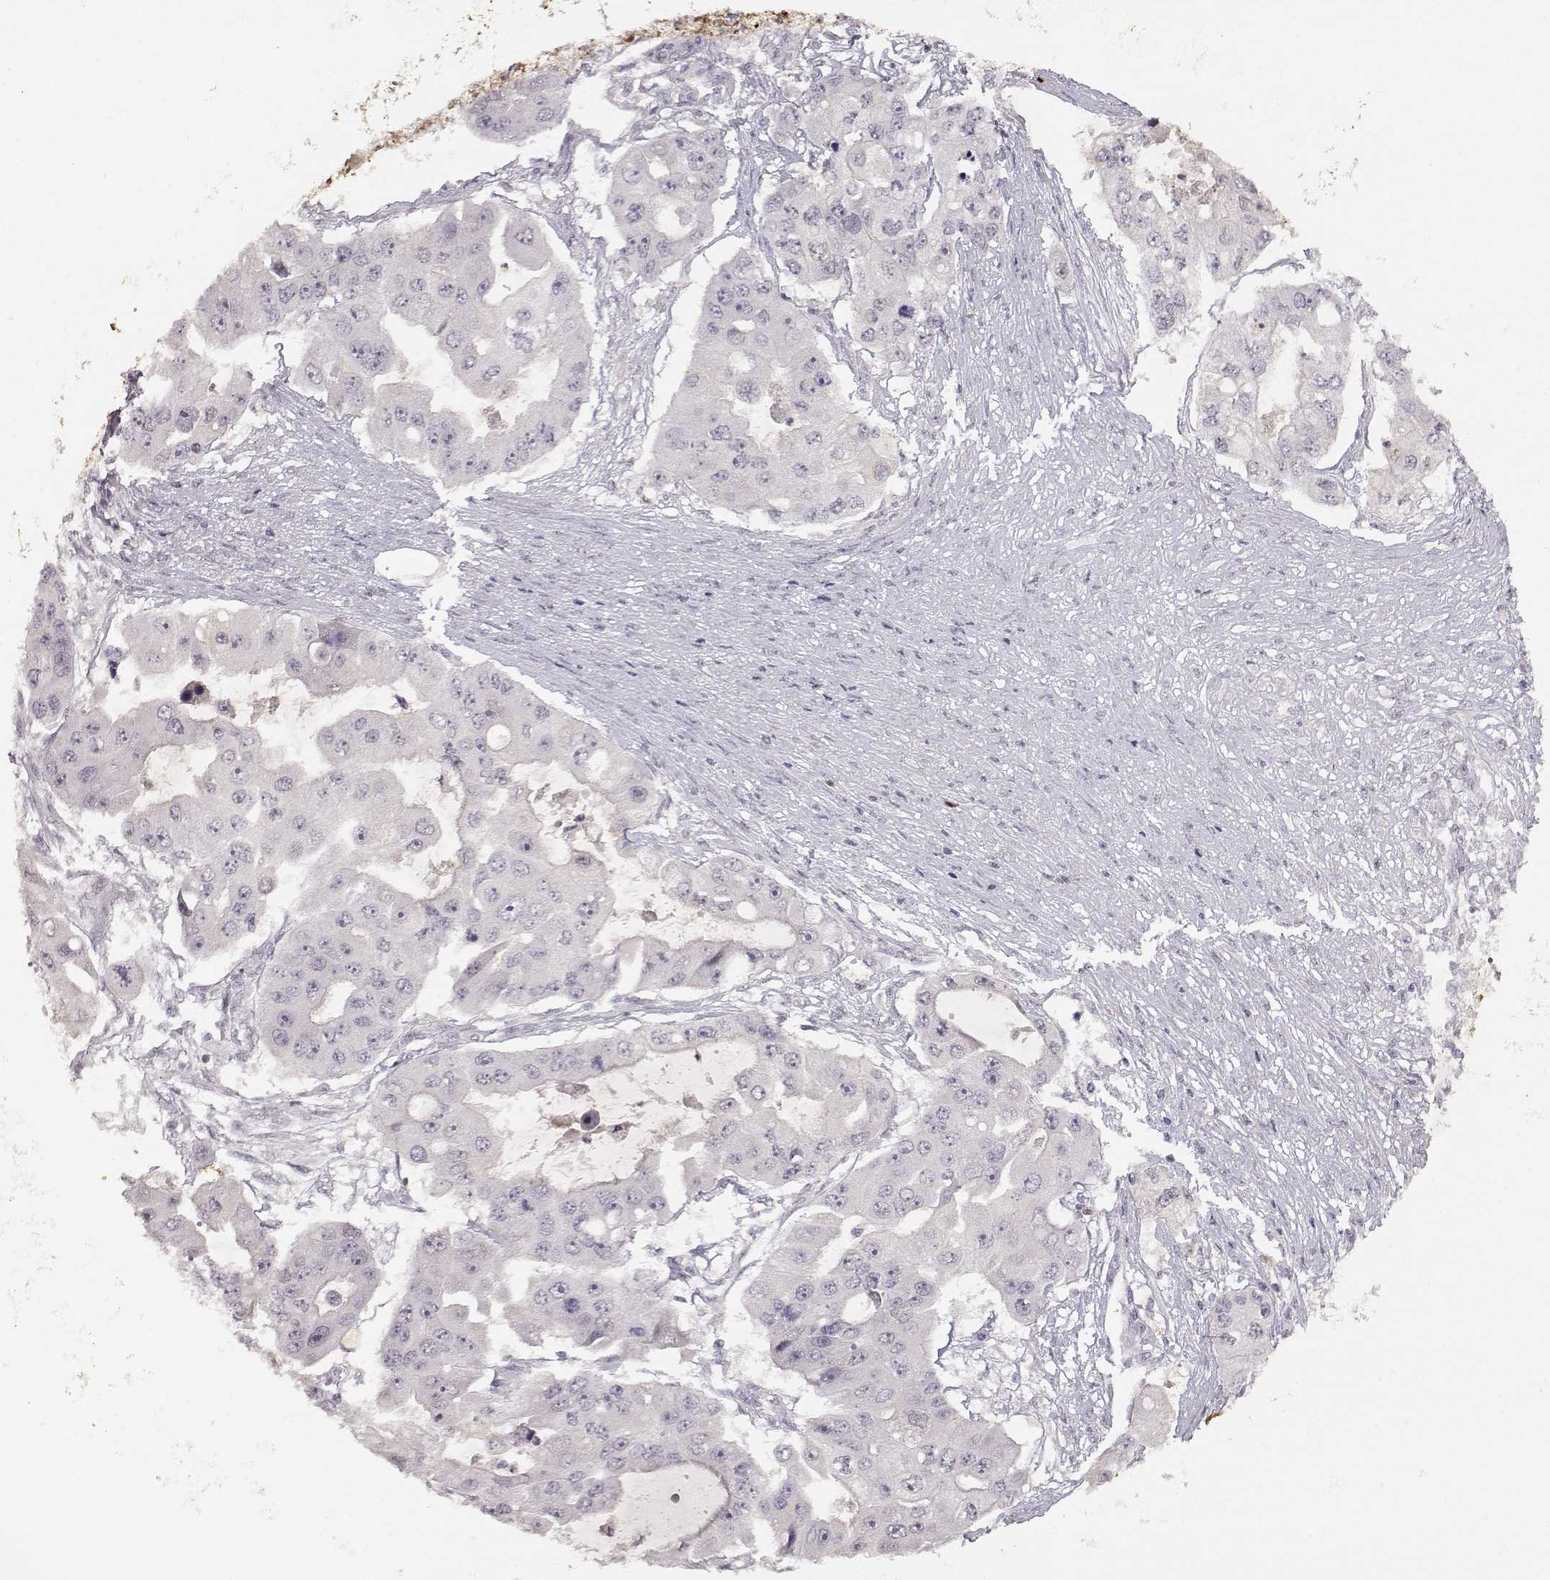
{"staining": {"intensity": "negative", "quantity": "none", "location": "none"}, "tissue": "ovarian cancer", "cell_type": "Tumor cells", "image_type": "cancer", "snomed": [{"axis": "morphology", "description": "Cystadenocarcinoma, serous, NOS"}, {"axis": "topography", "description": "Ovary"}], "caption": "A micrograph of human ovarian serous cystadenocarcinoma is negative for staining in tumor cells.", "gene": "S100B", "patient": {"sex": "female", "age": 56}}